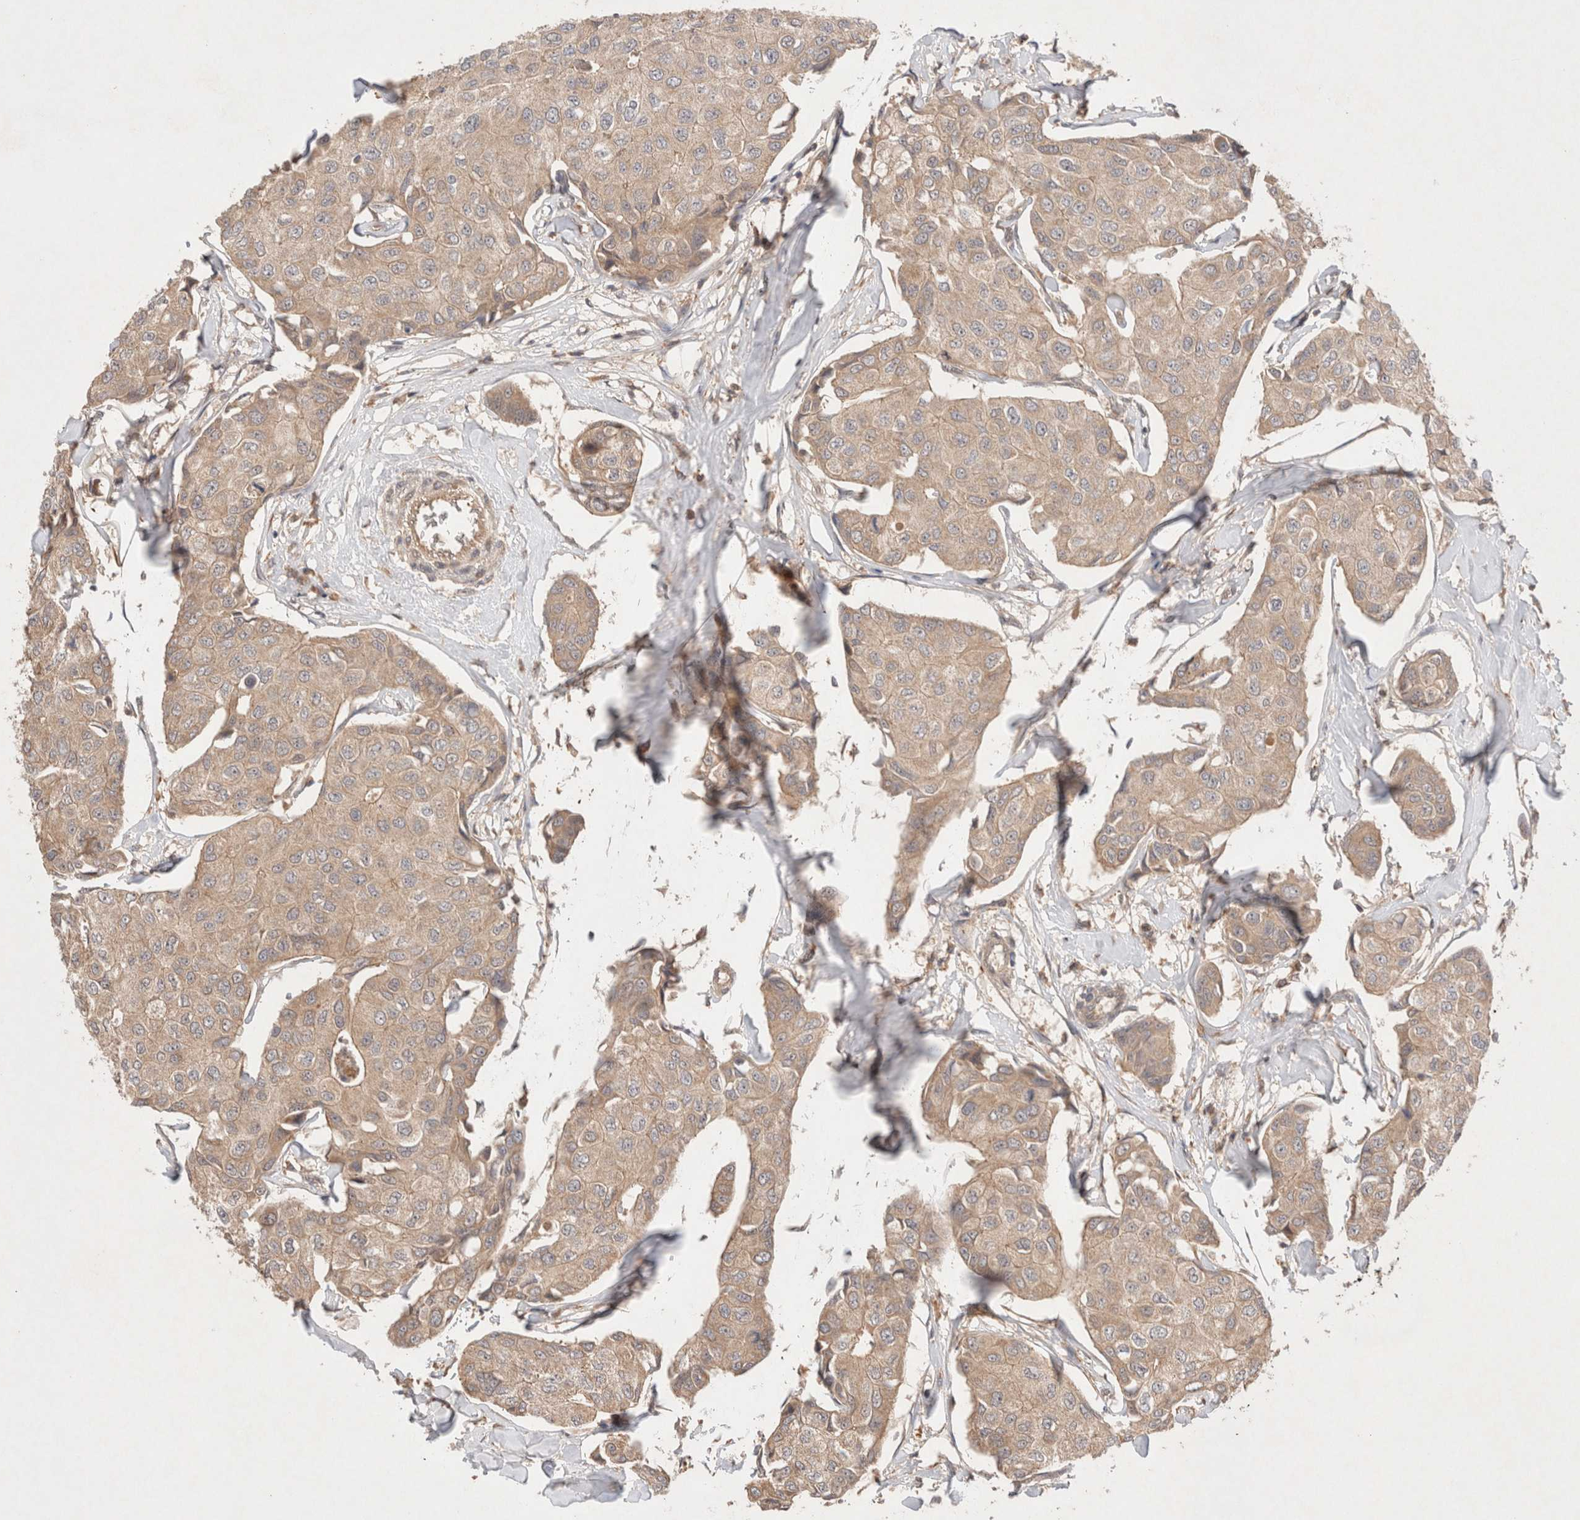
{"staining": {"intensity": "weak", "quantity": ">75%", "location": "cytoplasmic/membranous"}, "tissue": "breast cancer", "cell_type": "Tumor cells", "image_type": "cancer", "snomed": [{"axis": "morphology", "description": "Duct carcinoma"}, {"axis": "topography", "description": "Breast"}], "caption": "Breast cancer (intraductal carcinoma) stained with DAB (3,3'-diaminobenzidine) immunohistochemistry (IHC) reveals low levels of weak cytoplasmic/membranous staining in approximately >75% of tumor cells. (DAB IHC, brown staining for protein, blue staining for nuclei).", "gene": "KLHL20", "patient": {"sex": "female", "age": 80}}